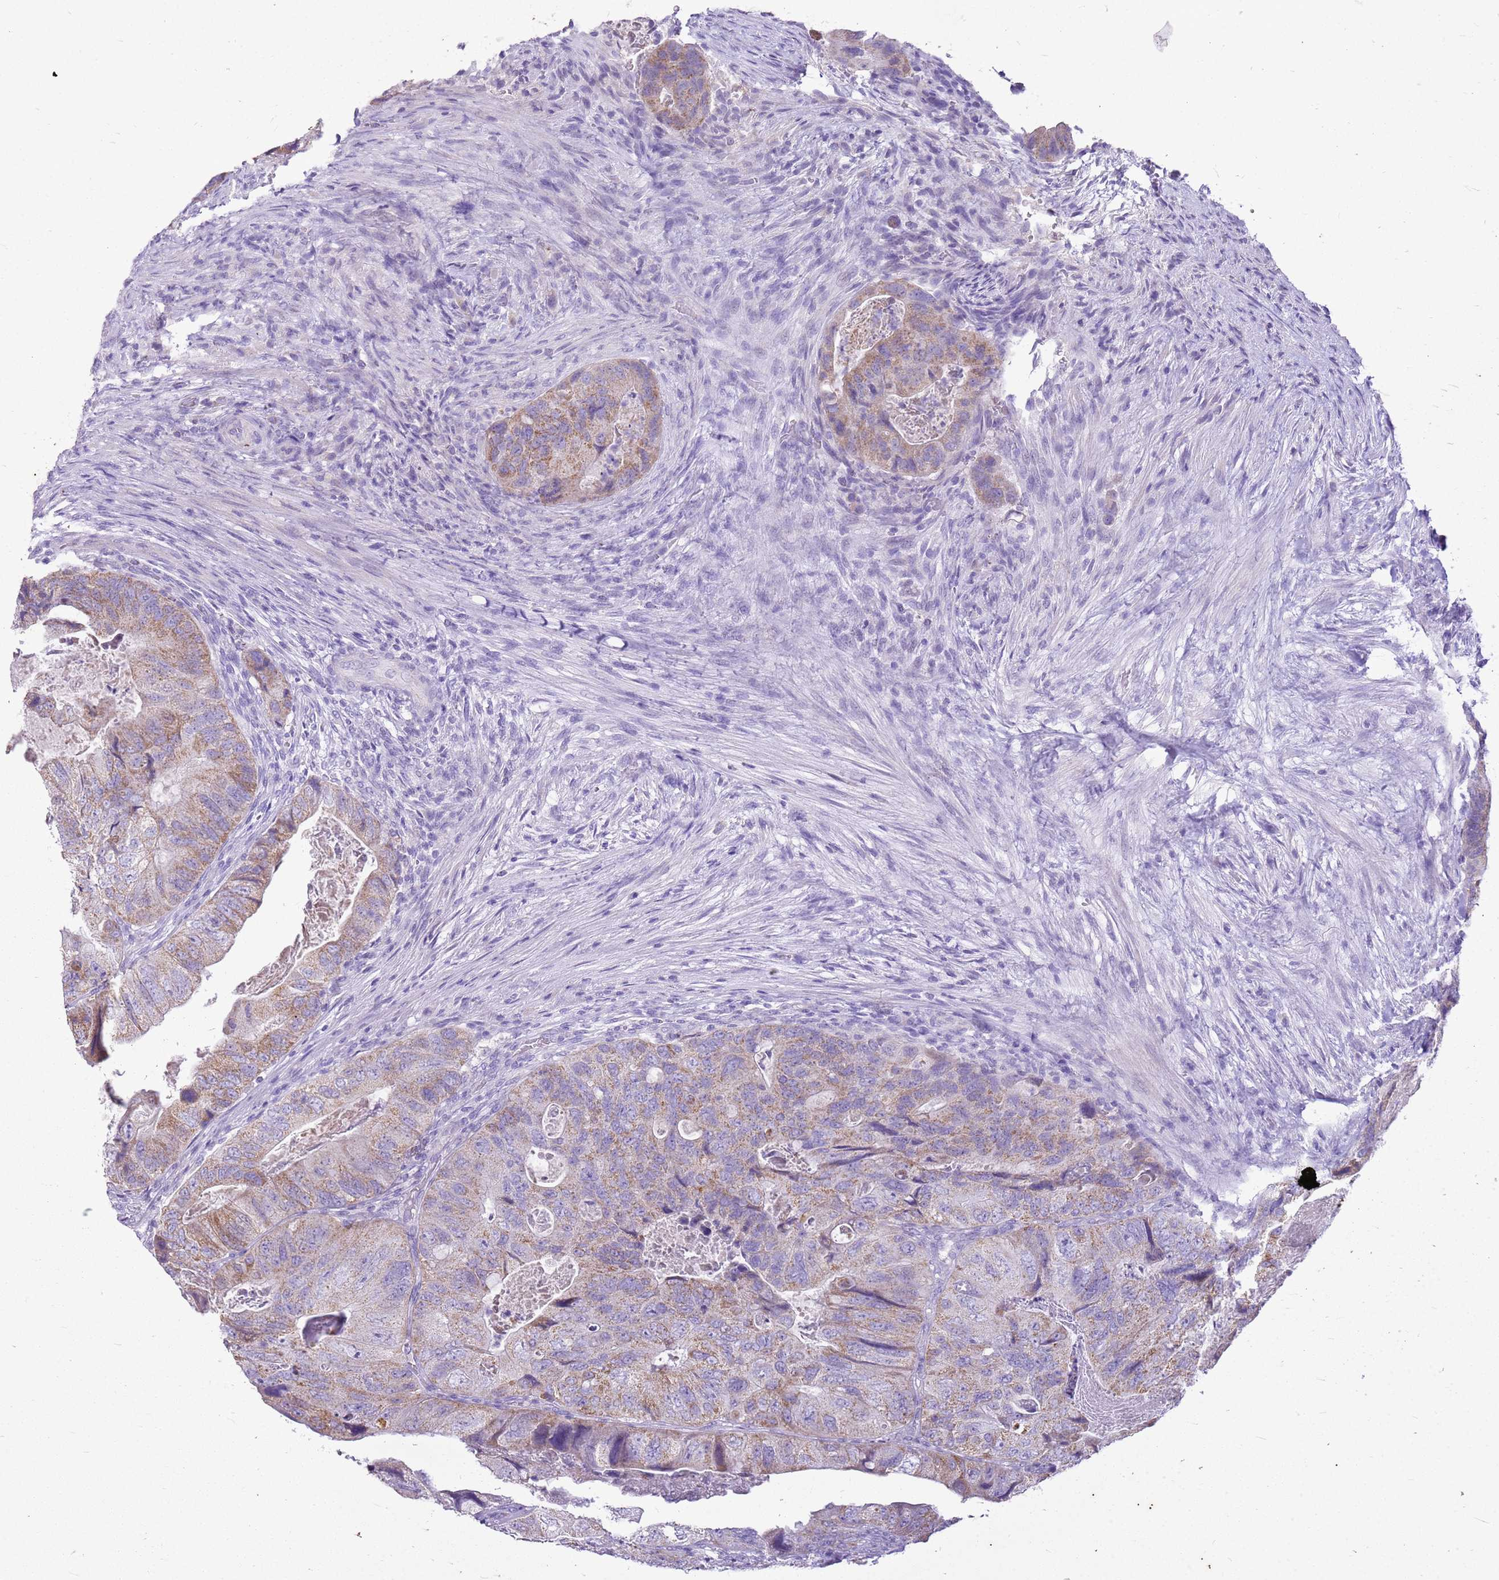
{"staining": {"intensity": "weak", "quantity": "25%-75%", "location": "cytoplasmic/membranous"}, "tissue": "colorectal cancer", "cell_type": "Tumor cells", "image_type": "cancer", "snomed": [{"axis": "morphology", "description": "Adenocarcinoma, NOS"}, {"axis": "topography", "description": "Rectum"}], "caption": "IHC (DAB) staining of colorectal cancer (adenocarcinoma) shows weak cytoplasmic/membranous protein positivity in about 25%-75% of tumor cells.", "gene": "FABP2", "patient": {"sex": "male", "age": 63}}